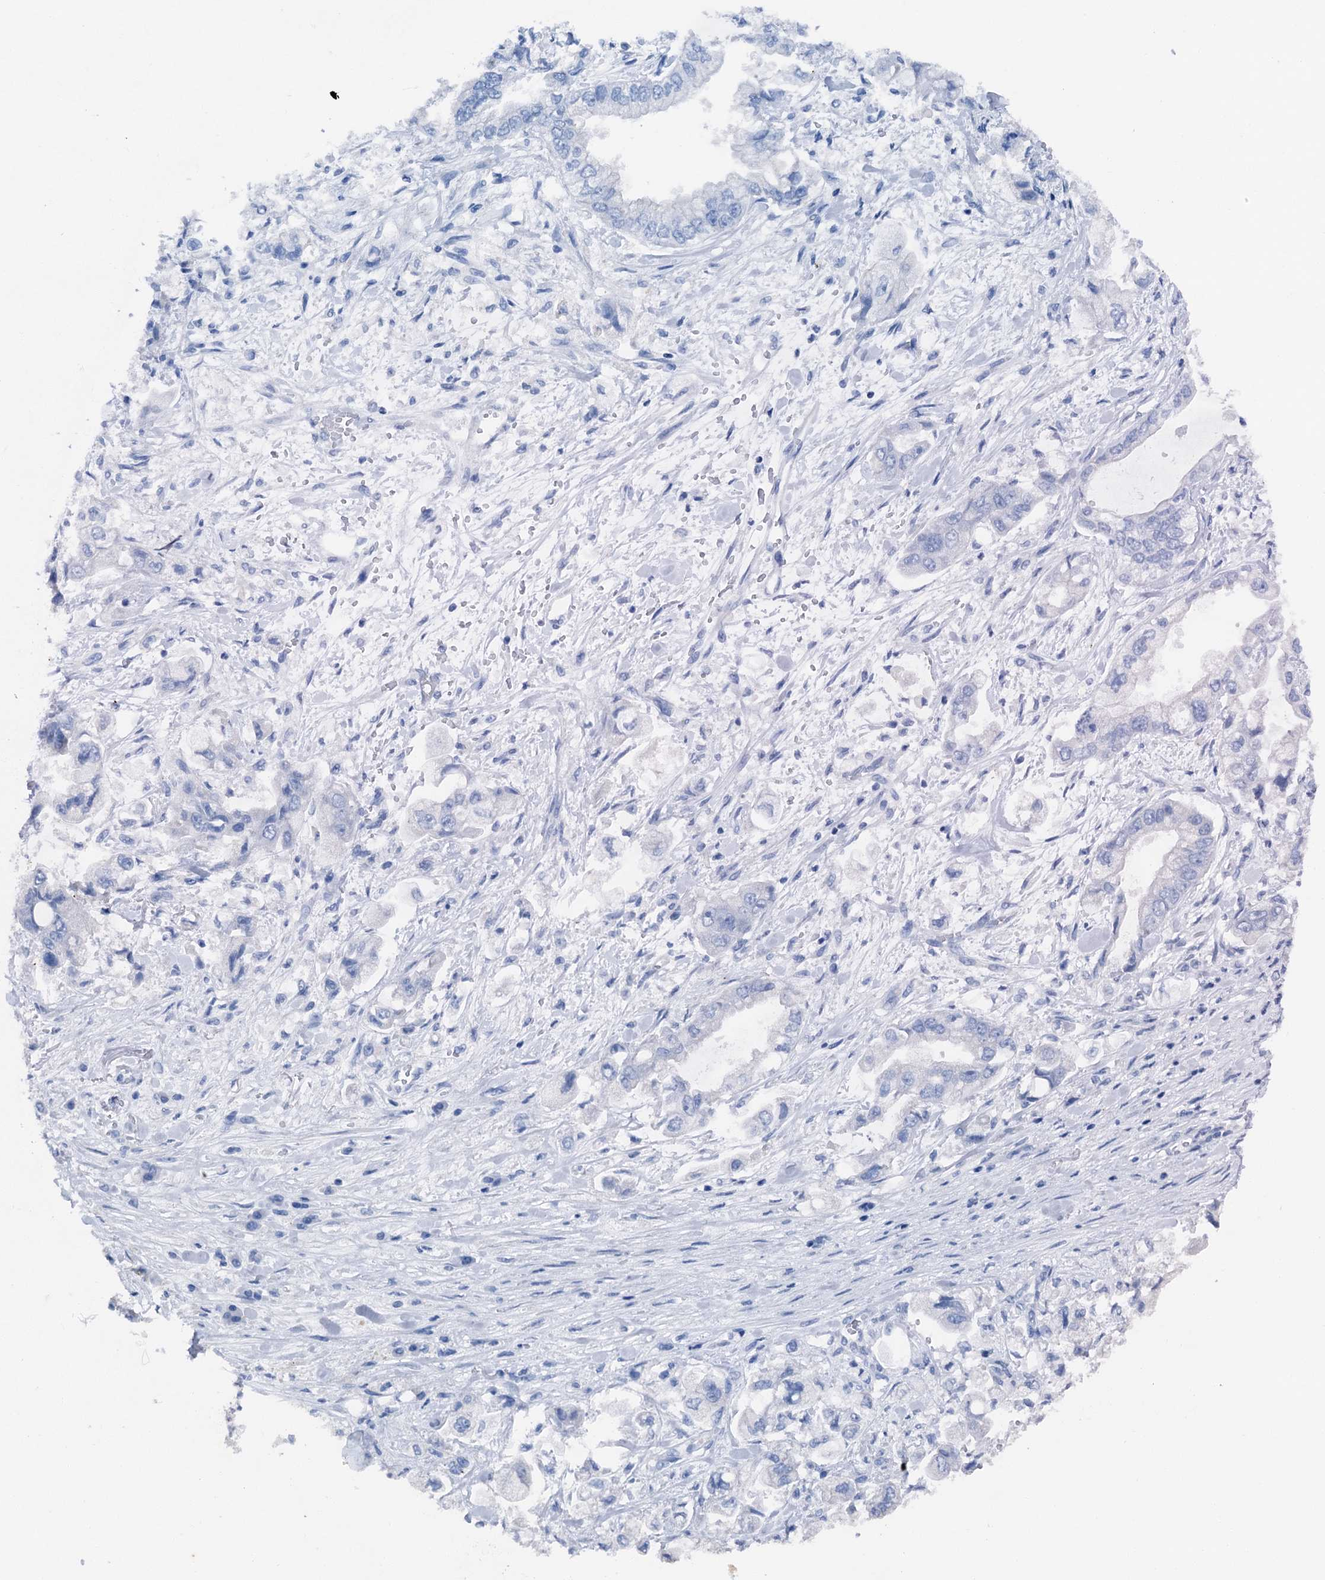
{"staining": {"intensity": "negative", "quantity": "none", "location": "none"}, "tissue": "stomach cancer", "cell_type": "Tumor cells", "image_type": "cancer", "snomed": [{"axis": "morphology", "description": "Adenocarcinoma, NOS"}, {"axis": "topography", "description": "Stomach"}], "caption": "Protein analysis of adenocarcinoma (stomach) demonstrates no significant staining in tumor cells. Nuclei are stained in blue.", "gene": "CBLN3", "patient": {"sex": "male", "age": 62}}